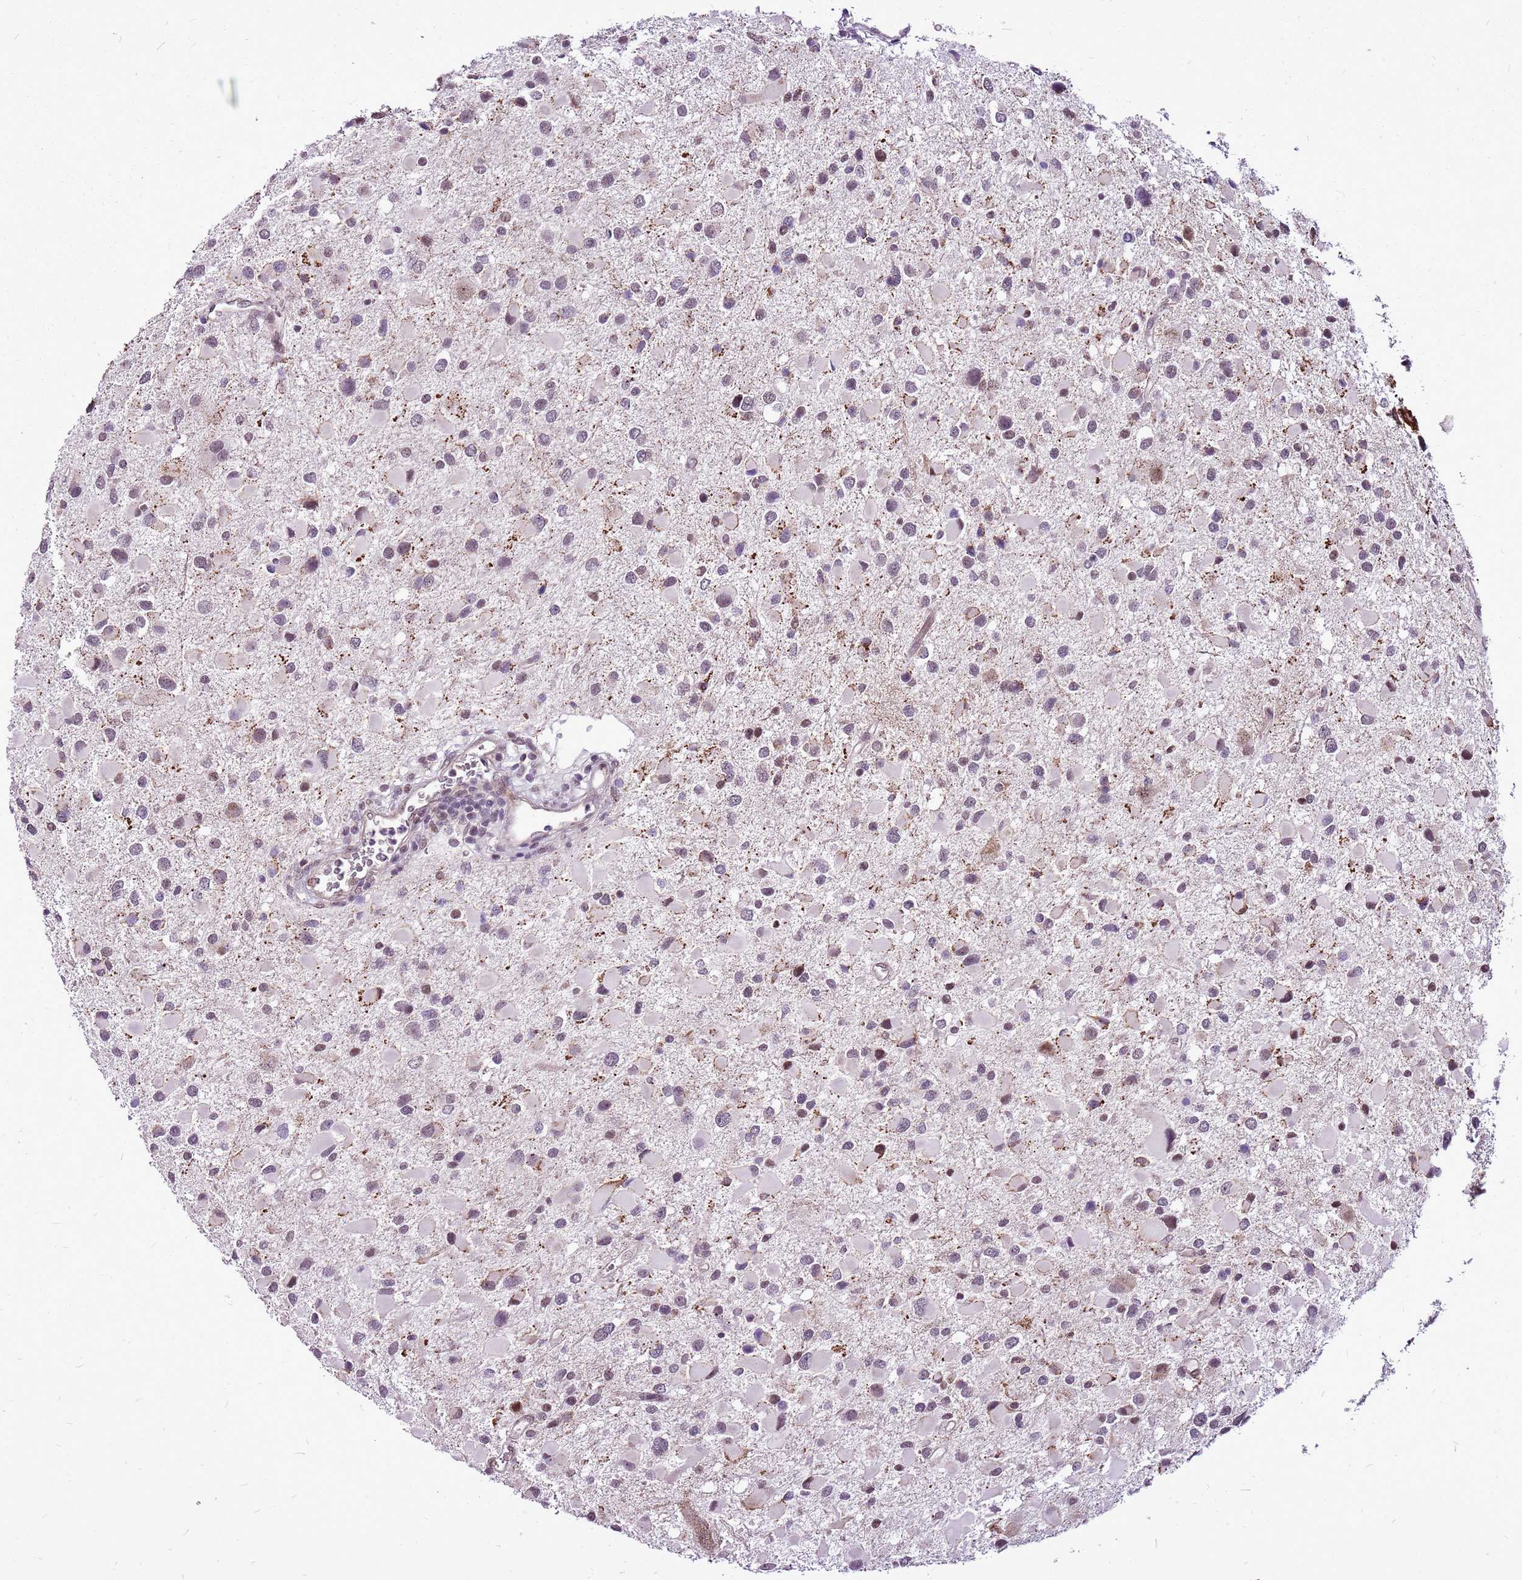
{"staining": {"intensity": "moderate", "quantity": "25%-75%", "location": "nuclear"}, "tissue": "glioma", "cell_type": "Tumor cells", "image_type": "cancer", "snomed": [{"axis": "morphology", "description": "Glioma, malignant, Low grade"}, {"axis": "topography", "description": "Brain"}], "caption": "A histopathology image of malignant glioma (low-grade) stained for a protein displays moderate nuclear brown staining in tumor cells. (DAB IHC, brown staining for protein, blue staining for nuclei).", "gene": "CCDC166", "patient": {"sex": "female", "age": 32}}